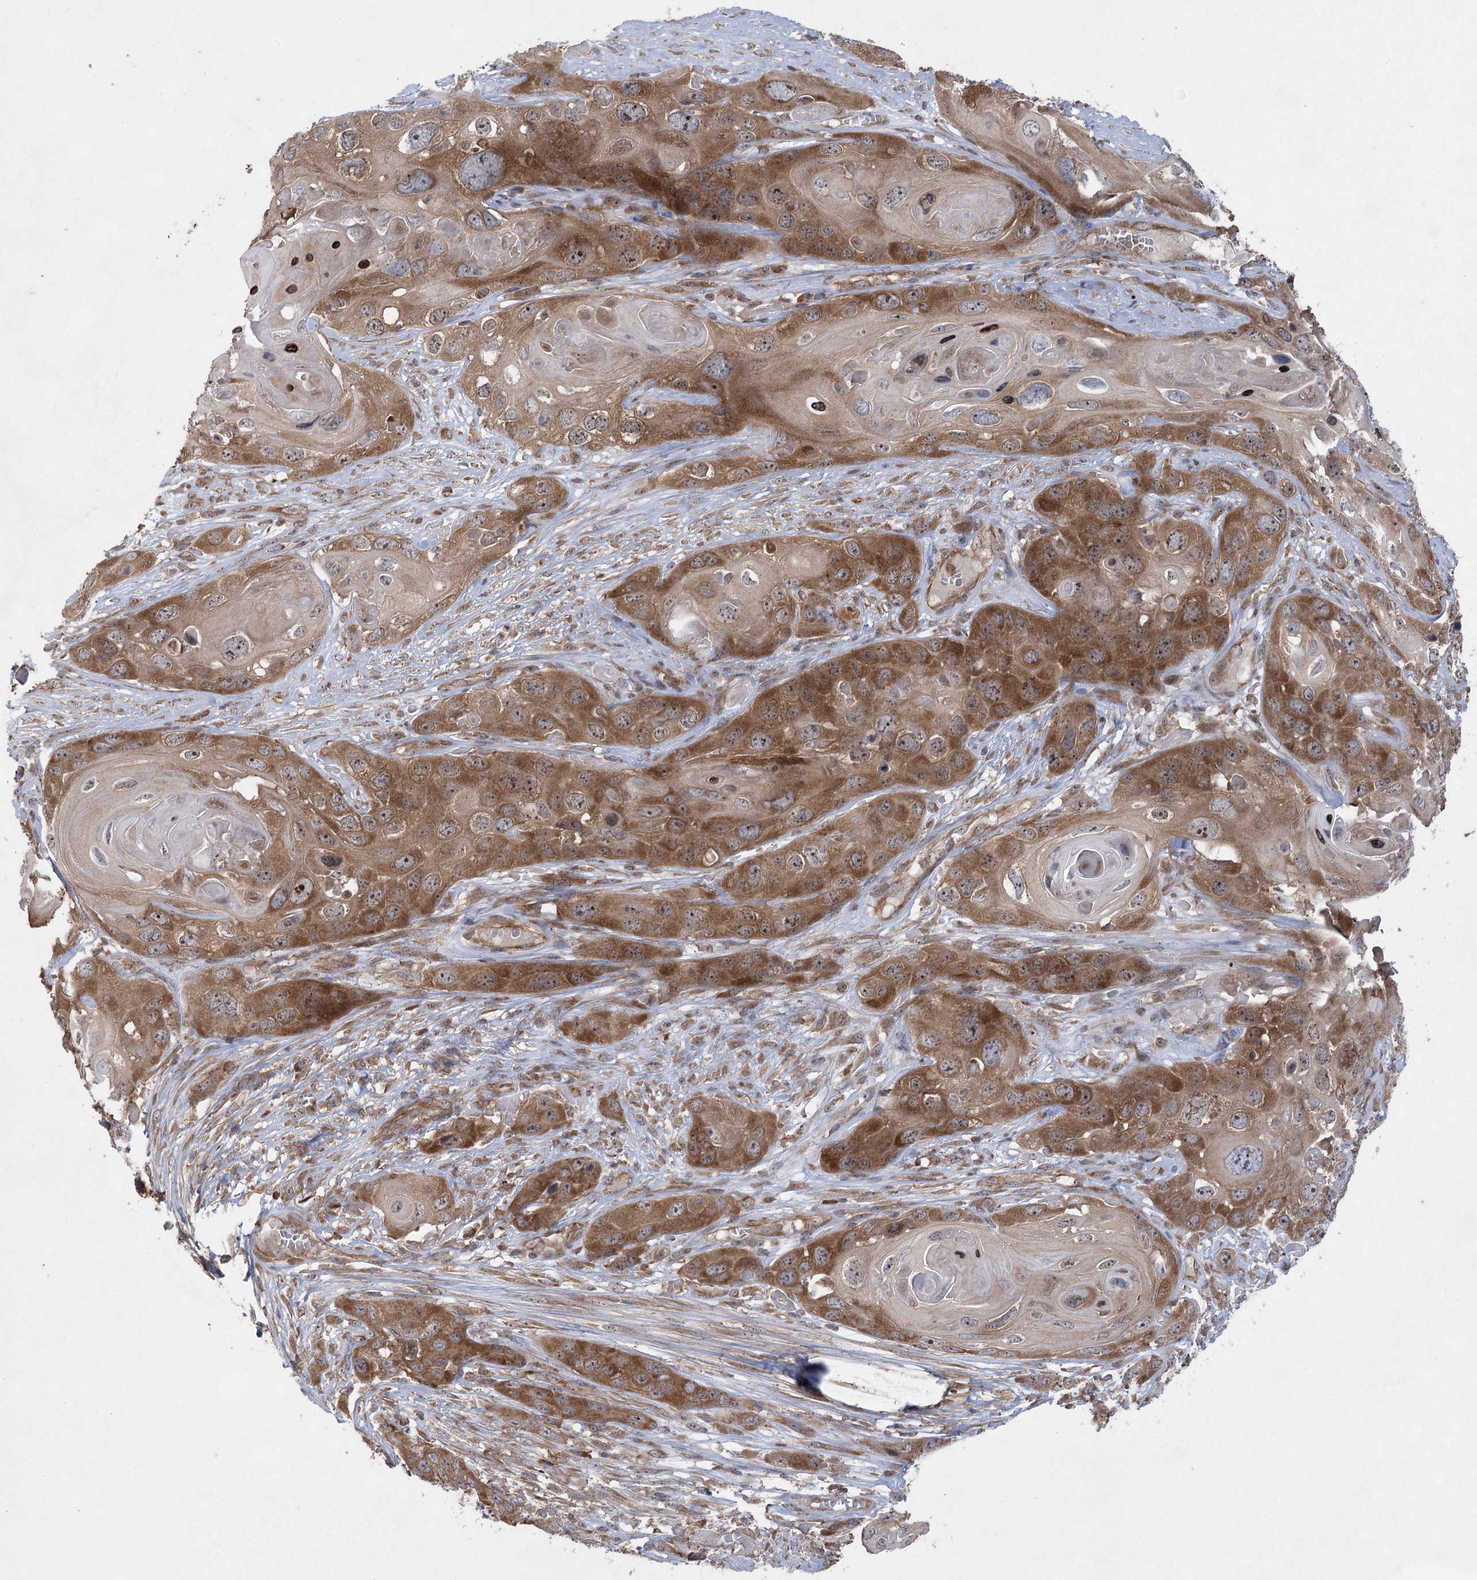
{"staining": {"intensity": "moderate", "quantity": ">75%", "location": "cytoplasmic/membranous,nuclear"}, "tissue": "skin cancer", "cell_type": "Tumor cells", "image_type": "cancer", "snomed": [{"axis": "morphology", "description": "Squamous cell carcinoma, NOS"}, {"axis": "topography", "description": "Skin"}], "caption": "Immunohistochemistry histopathology image of neoplastic tissue: skin cancer stained using immunohistochemistry (IHC) reveals medium levels of moderate protein expression localized specifically in the cytoplasmic/membranous and nuclear of tumor cells, appearing as a cytoplasmic/membranous and nuclear brown color.", "gene": "EIF3A", "patient": {"sex": "male", "age": 55}}